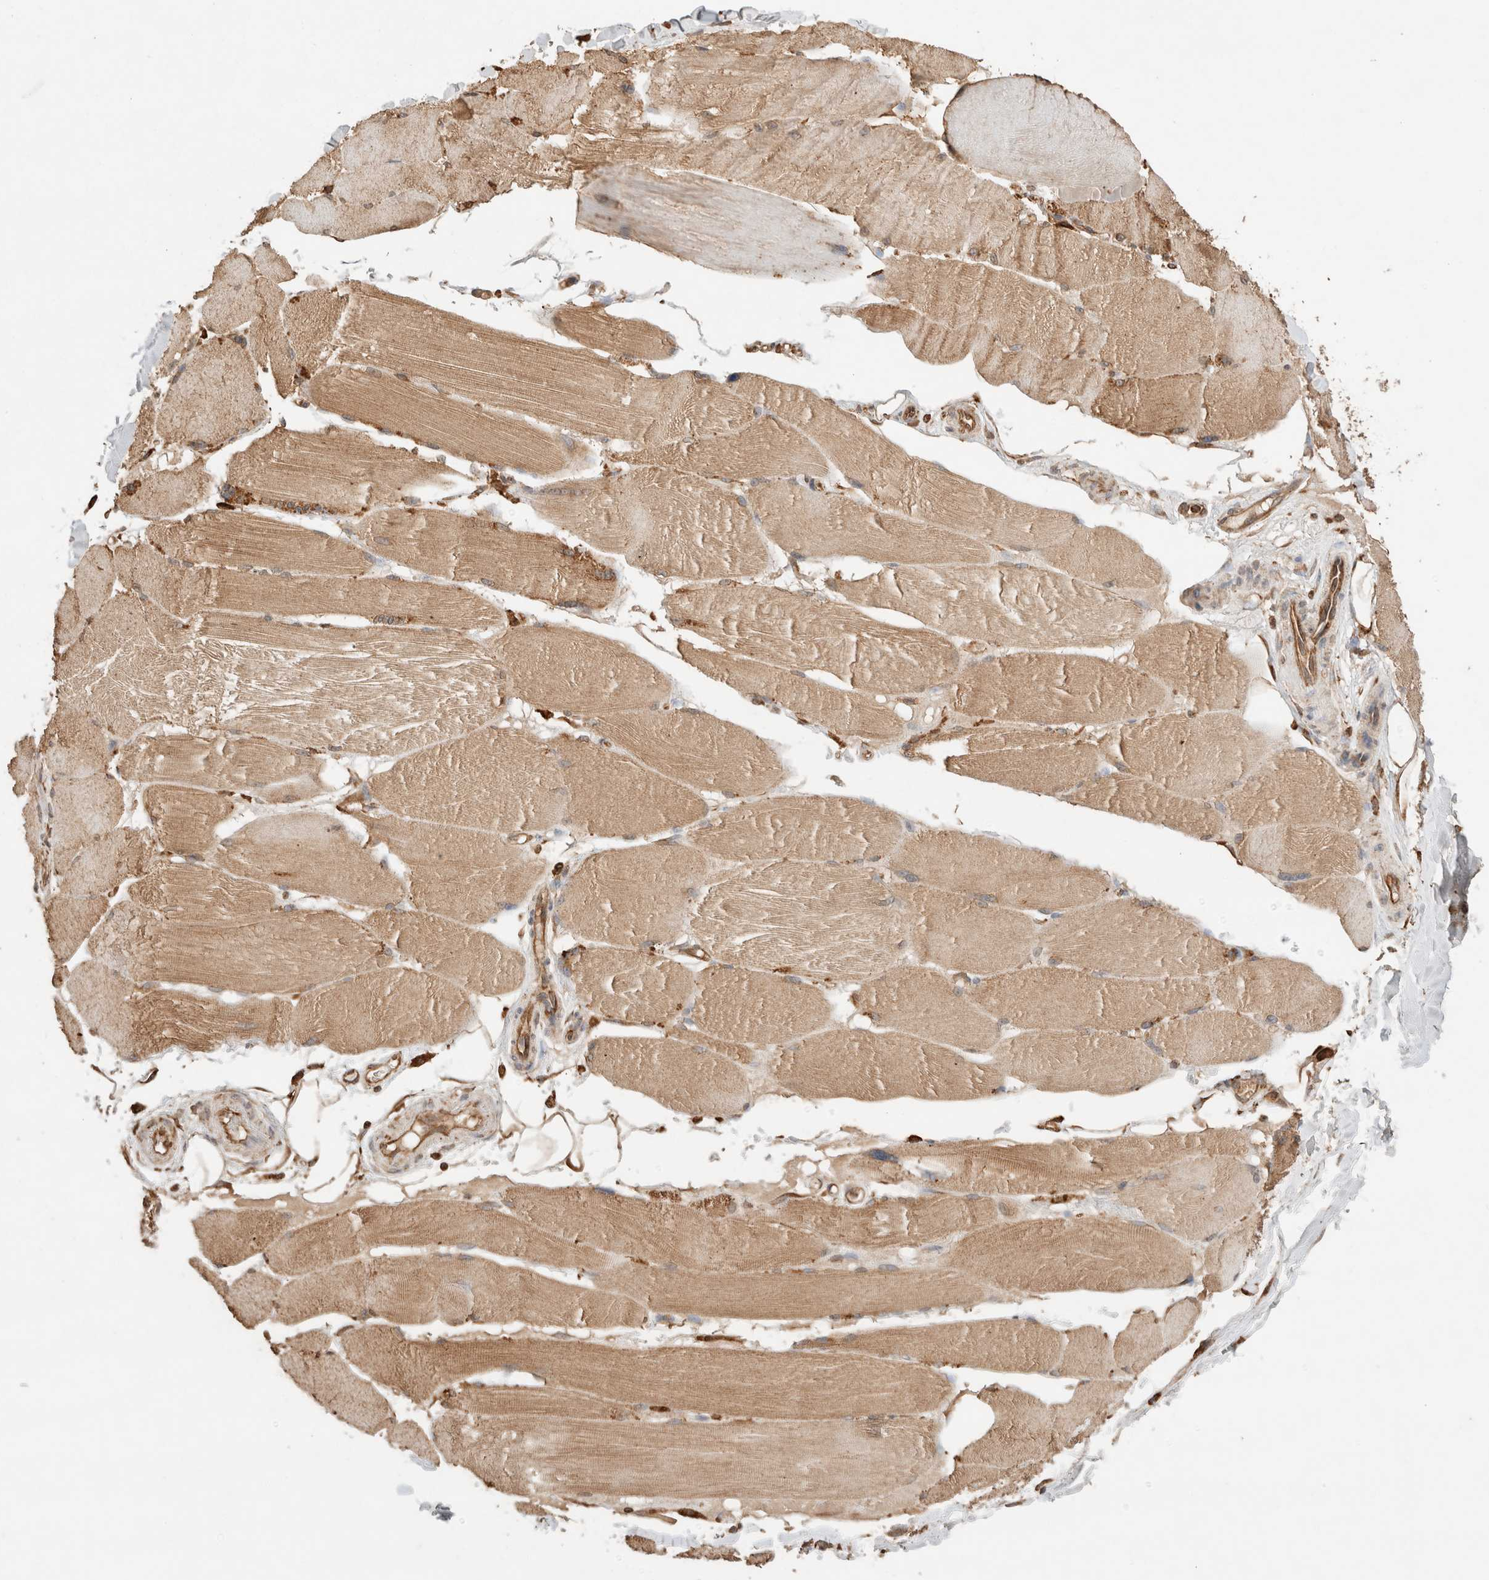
{"staining": {"intensity": "weak", "quantity": ">75%", "location": "cytoplasmic/membranous"}, "tissue": "skeletal muscle", "cell_type": "Myocytes", "image_type": "normal", "snomed": [{"axis": "morphology", "description": "Normal tissue, NOS"}, {"axis": "topography", "description": "Skin"}, {"axis": "topography", "description": "Skeletal muscle"}], "caption": "An immunohistochemistry (IHC) micrograph of benign tissue is shown. Protein staining in brown shows weak cytoplasmic/membranous positivity in skeletal muscle within myocytes. The staining is performed using DAB brown chromogen to label protein expression. The nuclei are counter-stained blue using hematoxylin.", "gene": "ERAP1", "patient": {"sex": "male", "age": 83}}